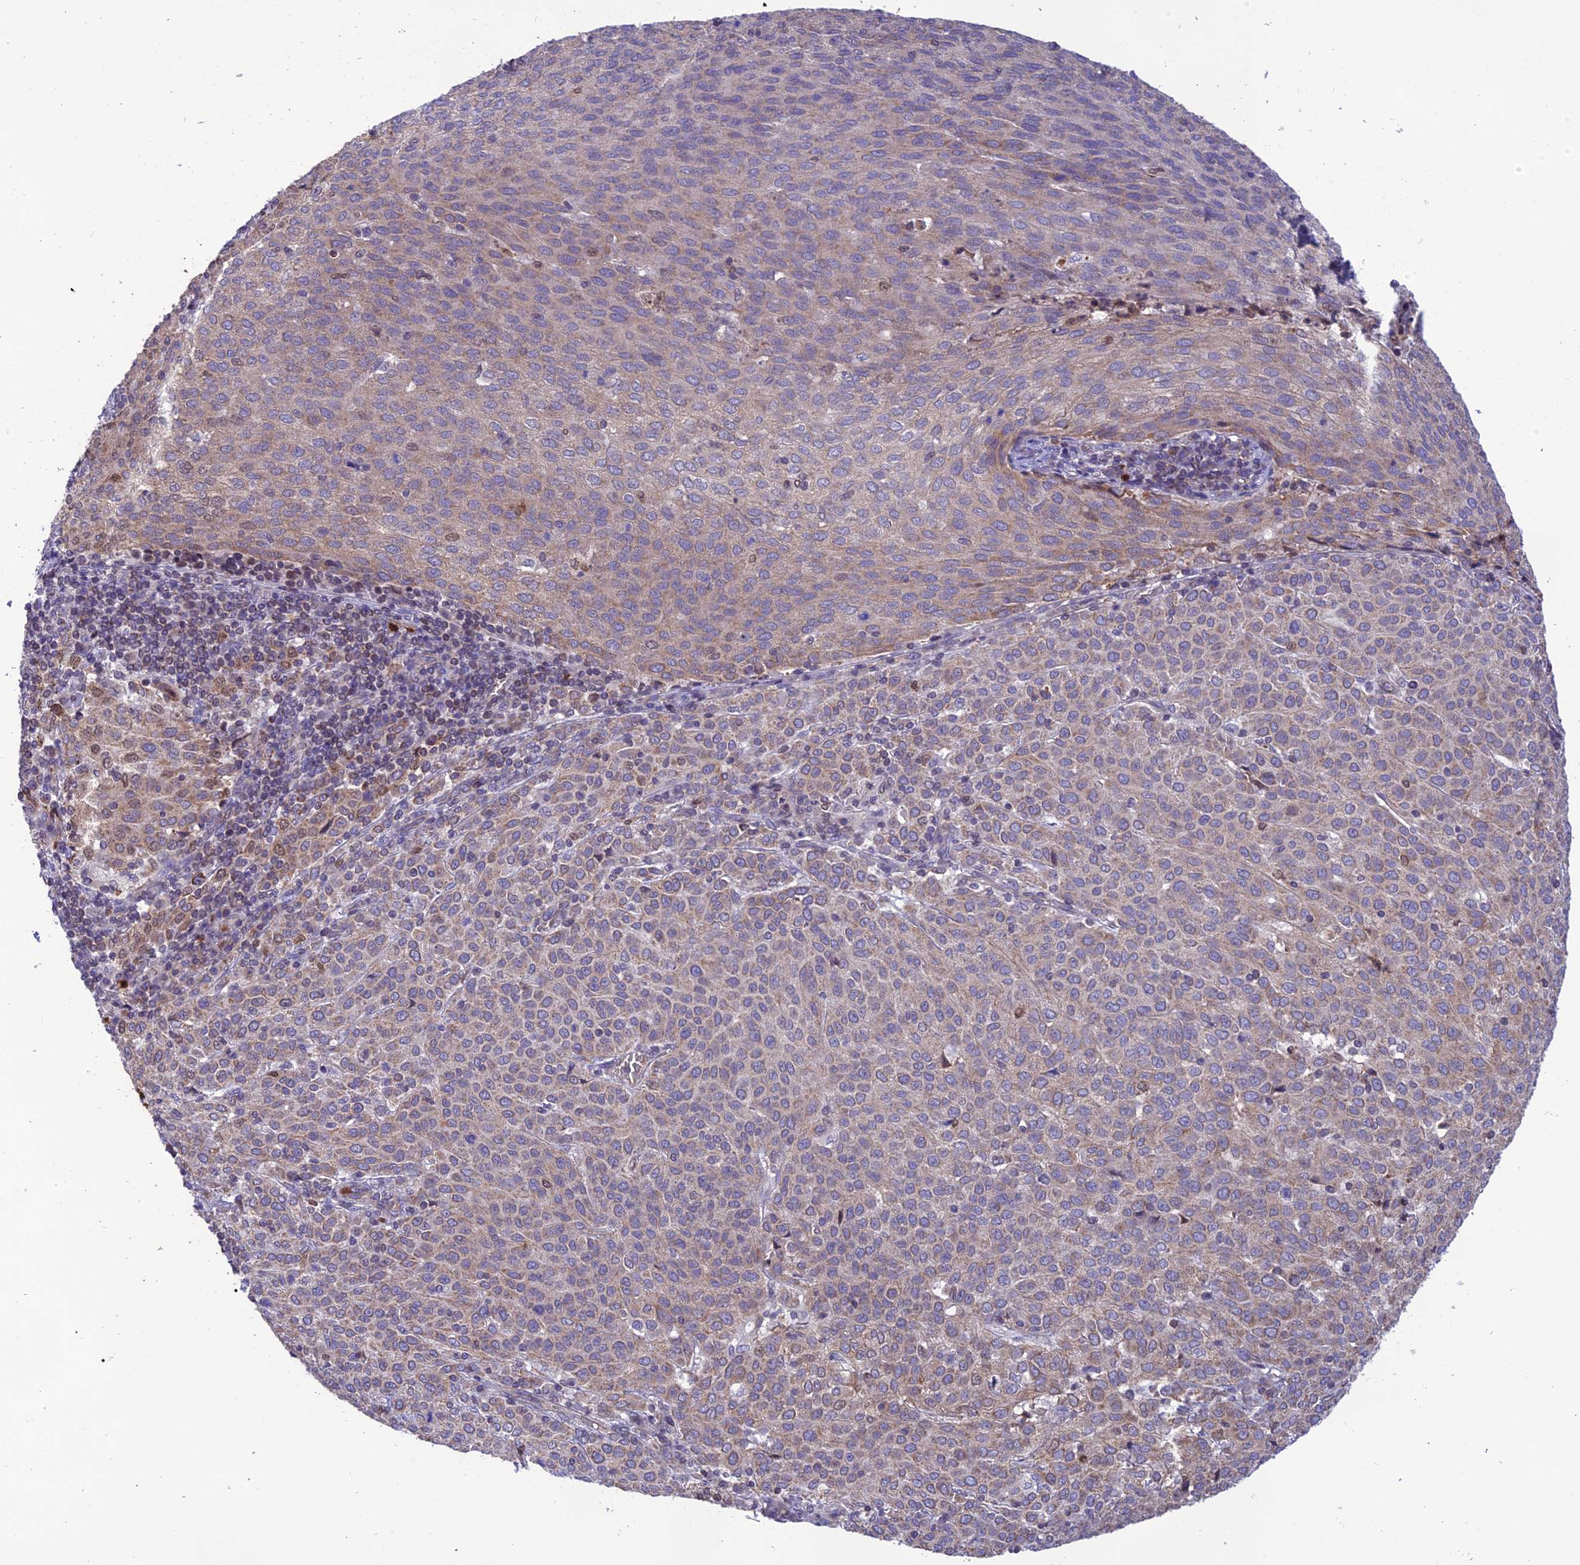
{"staining": {"intensity": "weak", "quantity": "<25%", "location": "cytoplasmic/membranous"}, "tissue": "cervical cancer", "cell_type": "Tumor cells", "image_type": "cancer", "snomed": [{"axis": "morphology", "description": "Squamous cell carcinoma, NOS"}, {"axis": "topography", "description": "Cervix"}], "caption": "A photomicrograph of human cervical squamous cell carcinoma is negative for staining in tumor cells.", "gene": "PKHD1L1", "patient": {"sex": "female", "age": 46}}